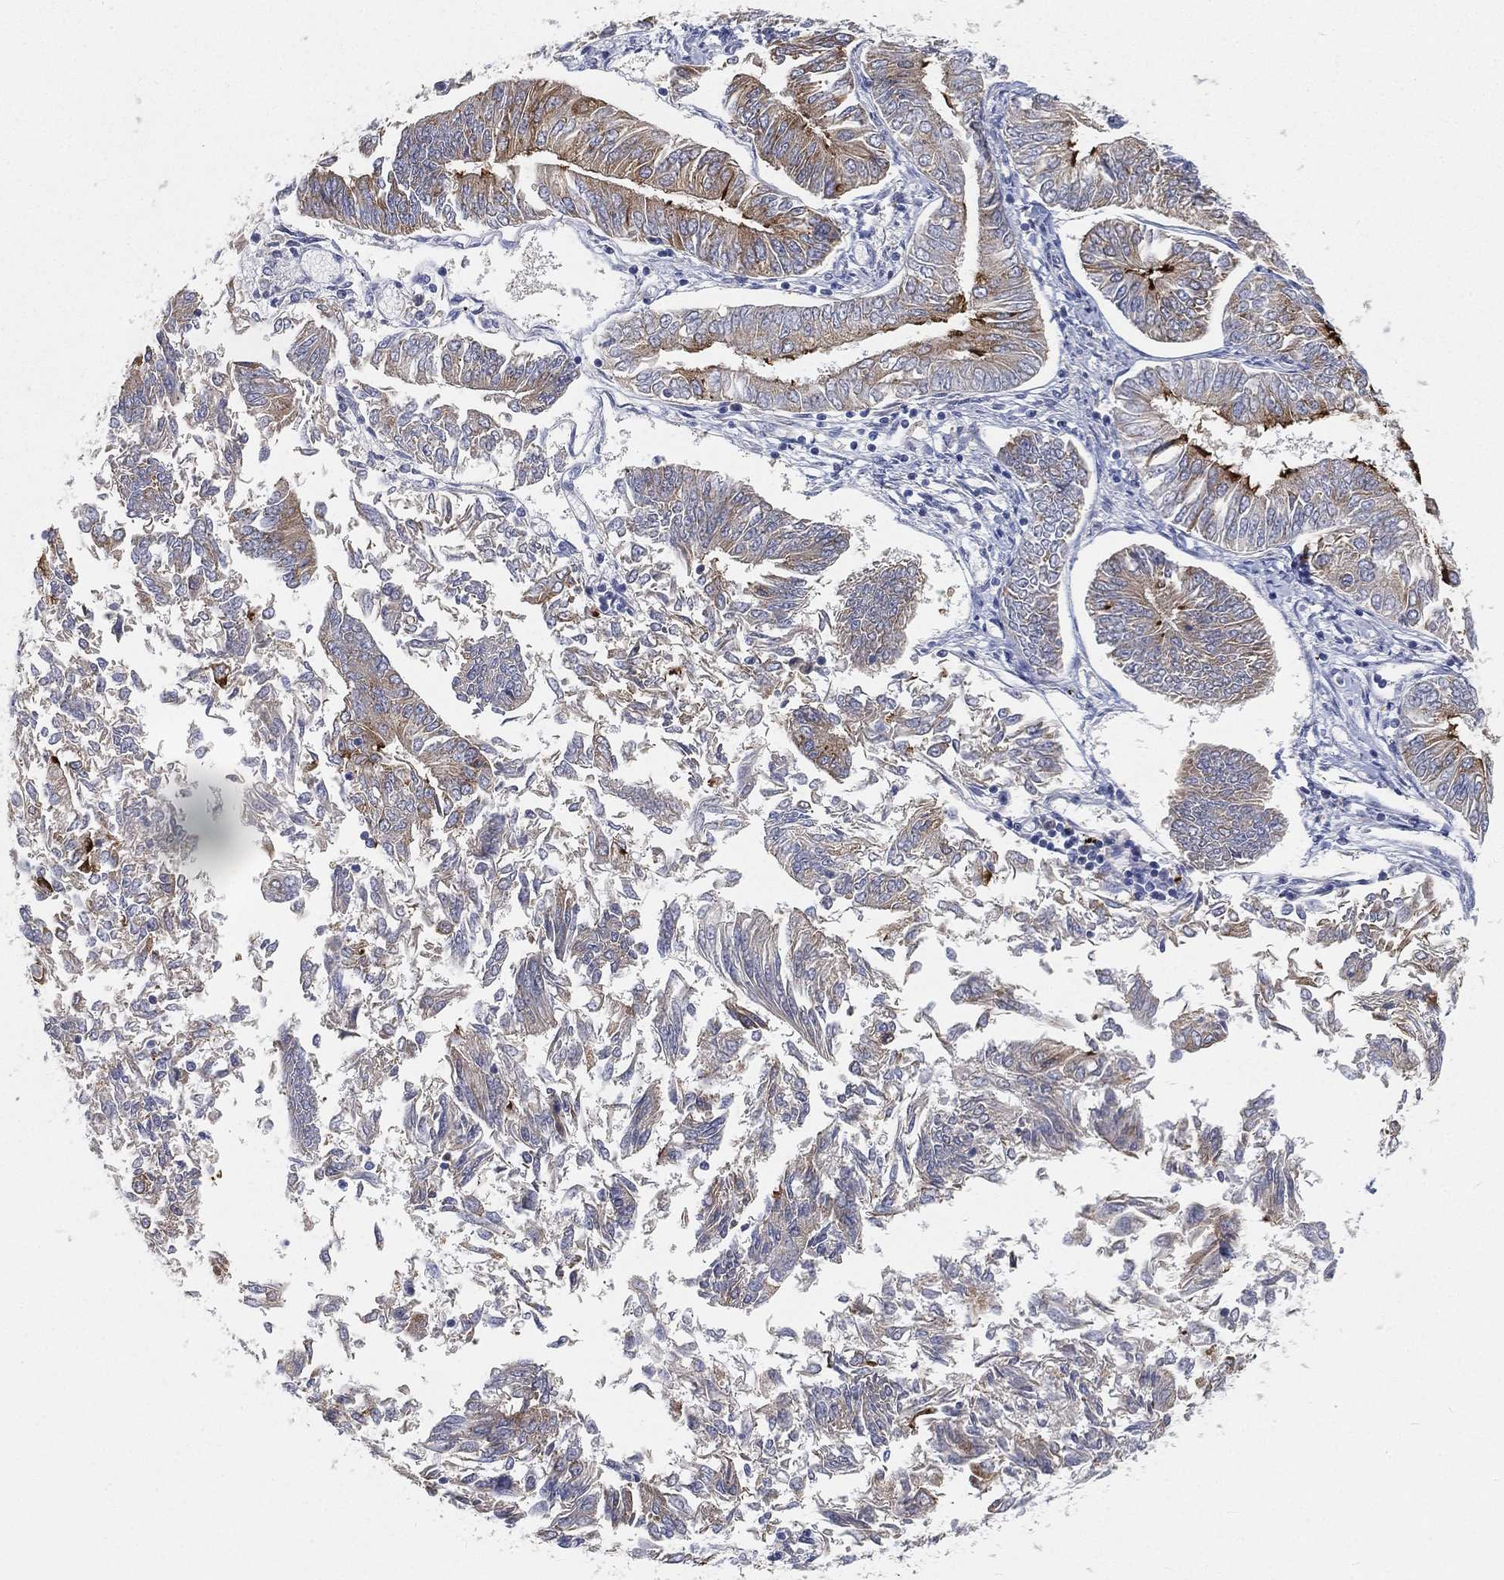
{"staining": {"intensity": "moderate", "quantity": "25%-75%", "location": "cytoplasmic/membranous"}, "tissue": "endometrial cancer", "cell_type": "Tumor cells", "image_type": "cancer", "snomed": [{"axis": "morphology", "description": "Adenocarcinoma, NOS"}, {"axis": "topography", "description": "Endometrium"}], "caption": "There is medium levels of moderate cytoplasmic/membranous expression in tumor cells of adenocarcinoma (endometrial), as demonstrated by immunohistochemical staining (brown color).", "gene": "TMEM25", "patient": {"sex": "female", "age": 58}}